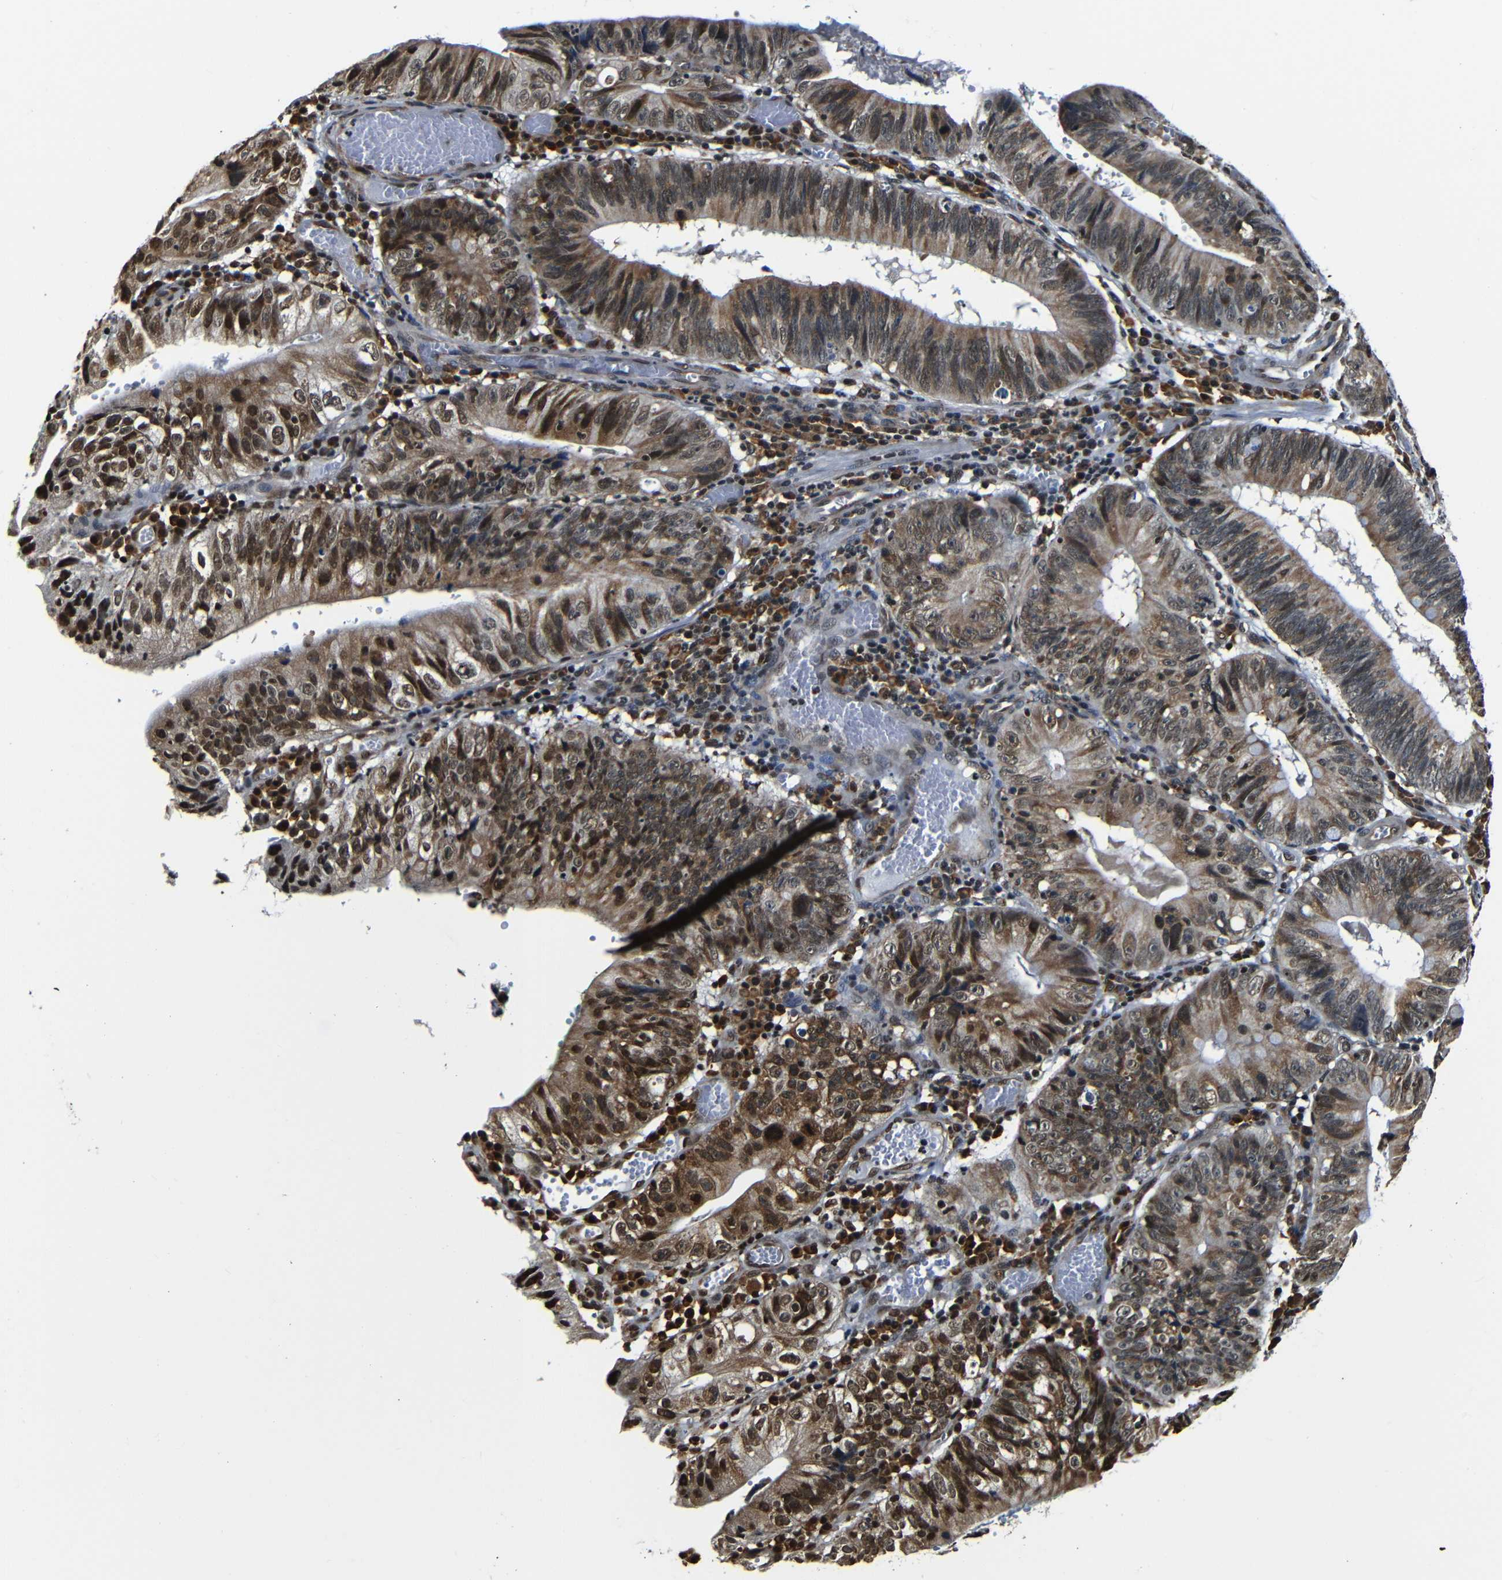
{"staining": {"intensity": "strong", "quantity": ">75%", "location": "cytoplasmic/membranous,nuclear"}, "tissue": "stomach cancer", "cell_type": "Tumor cells", "image_type": "cancer", "snomed": [{"axis": "morphology", "description": "Adenocarcinoma, NOS"}, {"axis": "topography", "description": "Stomach"}], "caption": "Human stomach cancer (adenocarcinoma) stained with a brown dye reveals strong cytoplasmic/membranous and nuclear positive positivity in approximately >75% of tumor cells.", "gene": "NCBP3", "patient": {"sex": "male", "age": 59}}